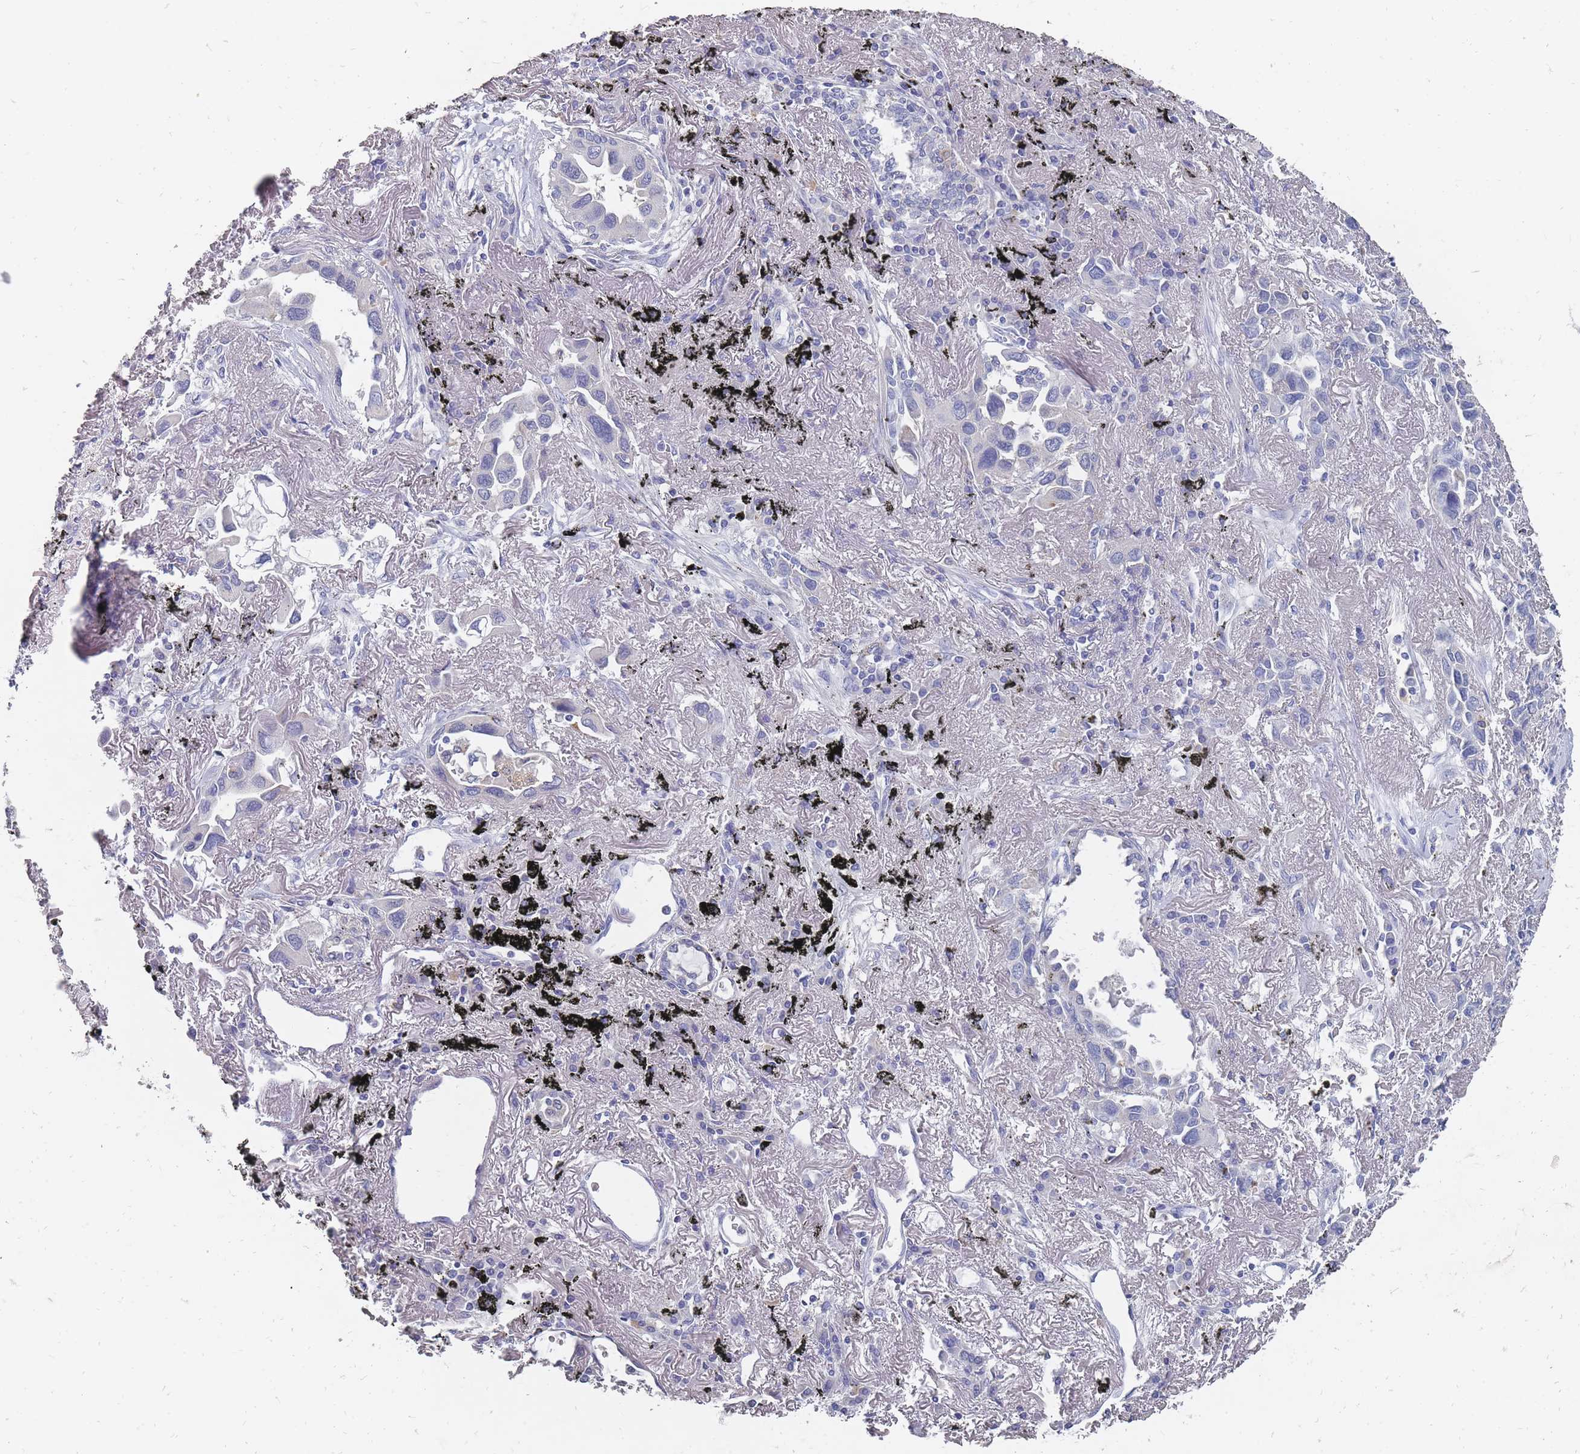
{"staining": {"intensity": "negative", "quantity": "none", "location": "none"}, "tissue": "lung cancer", "cell_type": "Tumor cells", "image_type": "cancer", "snomed": [{"axis": "morphology", "description": "Adenocarcinoma, NOS"}, {"axis": "topography", "description": "Lung"}], "caption": "DAB immunohistochemical staining of human lung cancer (adenocarcinoma) exhibits no significant expression in tumor cells.", "gene": "OTULINL", "patient": {"sex": "female", "age": 76}}